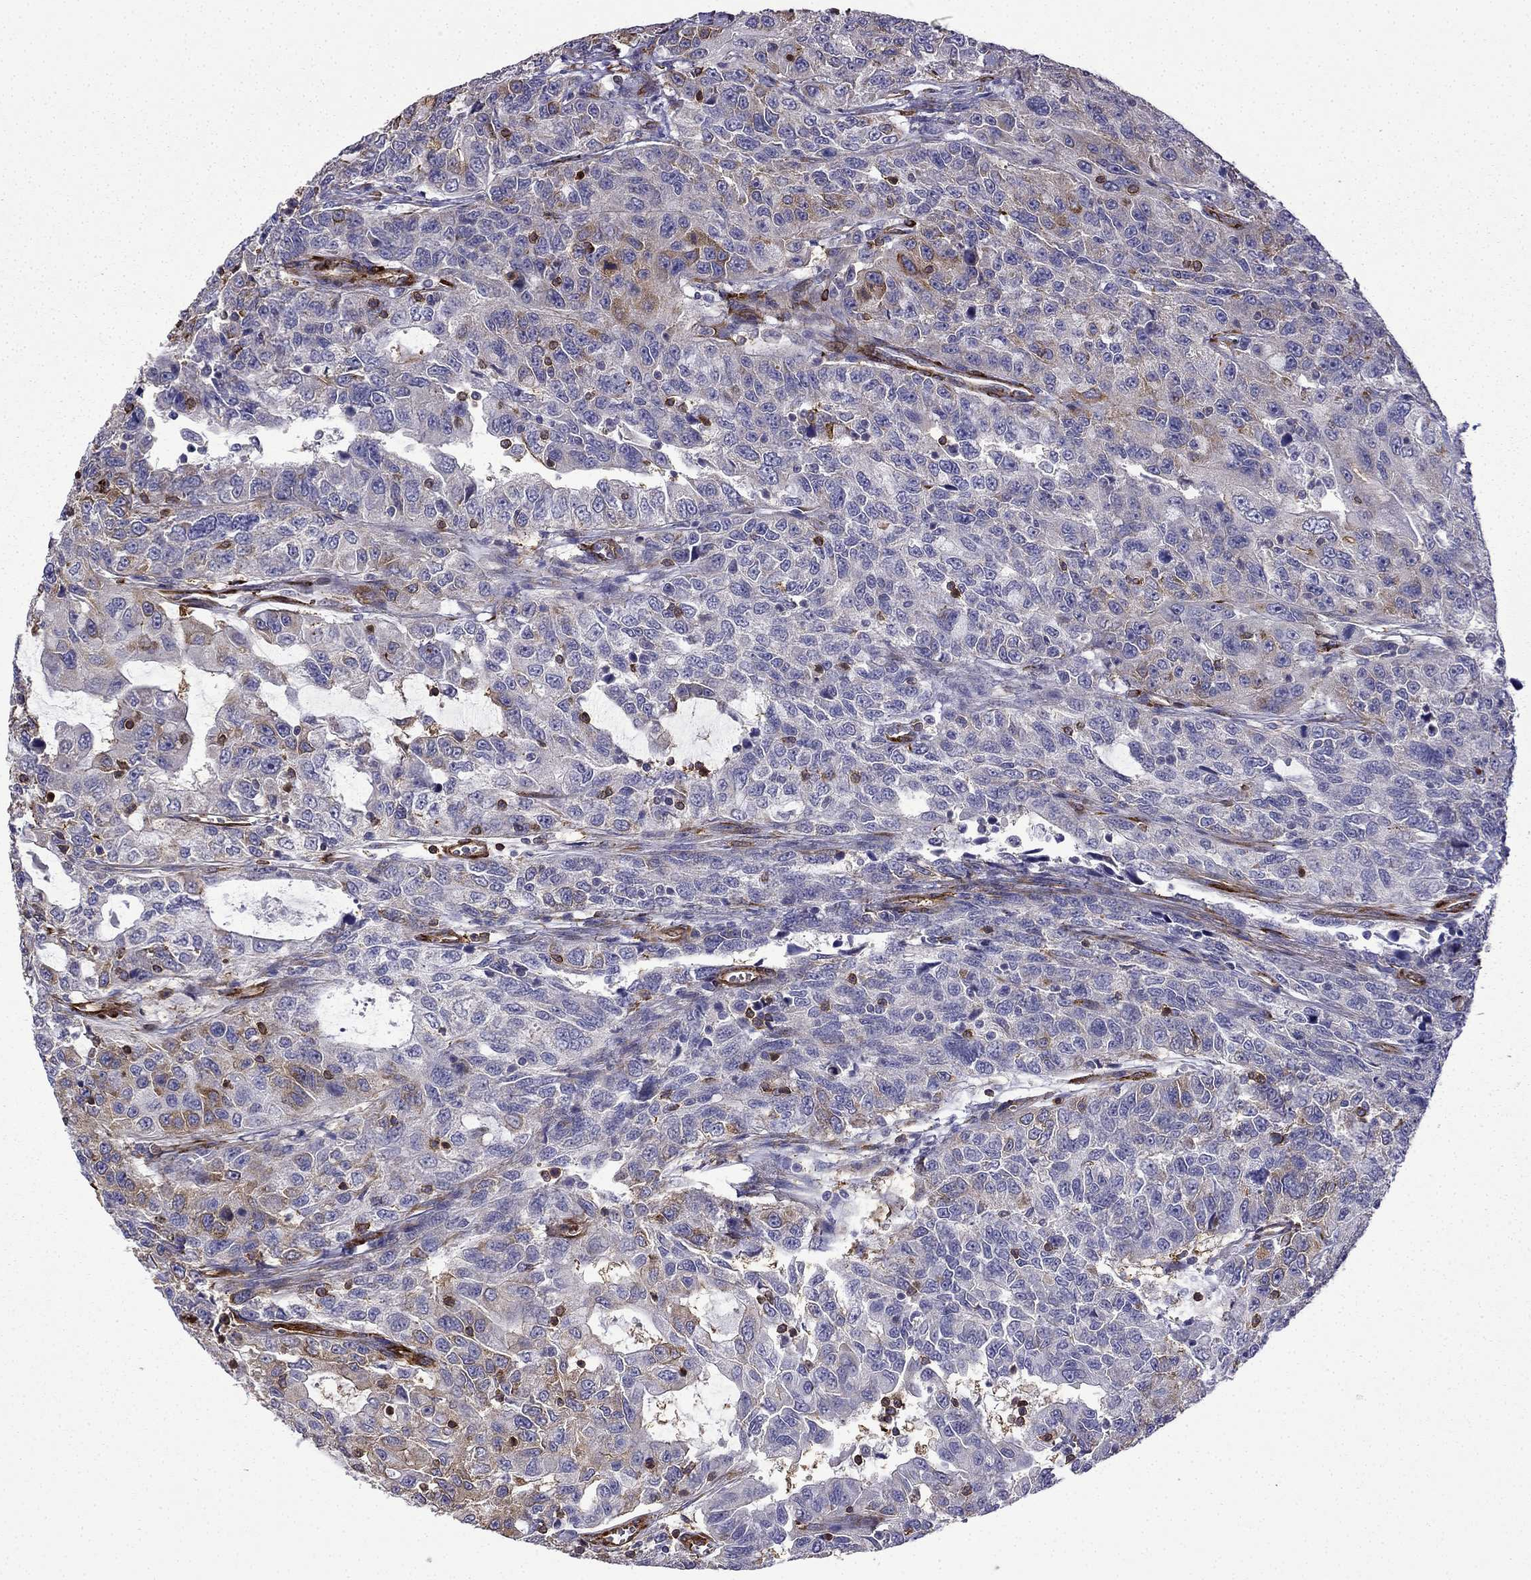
{"staining": {"intensity": "moderate", "quantity": ">75%", "location": "cytoplasmic/membranous"}, "tissue": "urothelial cancer", "cell_type": "Tumor cells", "image_type": "cancer", "snomed": [{"axis": "morphology", "description": "Urothelial carcinoma, NOS"}, {"axis": "morphology", "description": "Urothelial carcinoma, High grade"}, {"axis": "topography", "description": "Urinary bladder"}], "caption": "Immunohistochemical staining of human transitional cell carcinoma exhibits medium levels of moderate cytoplasmic/membranous positivity in about >75% of tumor cells. Immunohistochemistry (ihc) stains the protein of interest in brown and the nuclei are stained blue.", "gene": "MAP4", "patient": {"sex": "female", "age": 73}}